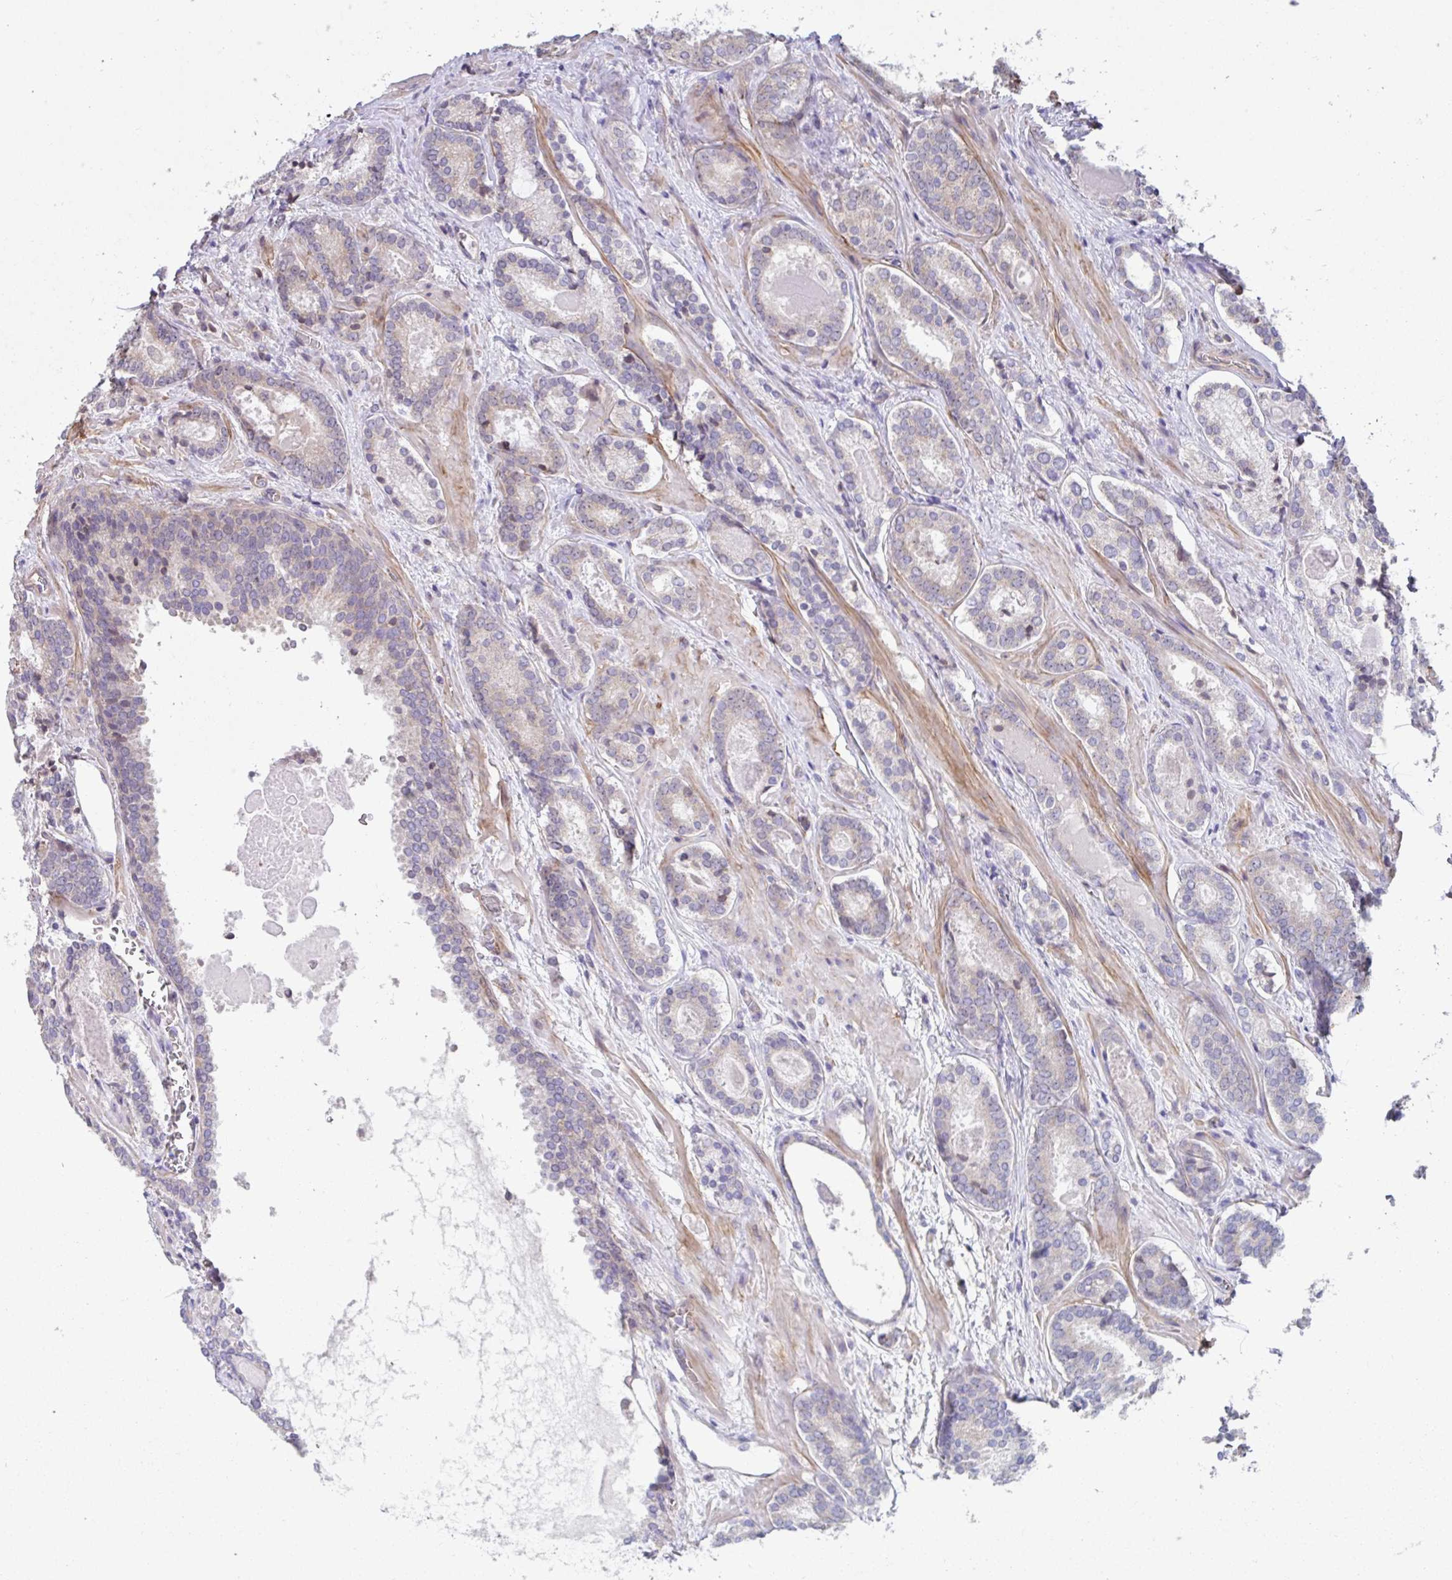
{"staining": {"intensity": "weak", "quantity": "25%-75%", "location": "cytoplasmic/membranous"}, "tissue": "prostate cancer", "cell_type": "Tumor cells", "image_type": "cancer", "snomed": [{"axis": "morphology", "description": "Adenocarcinoma, Low grade"}, {"axis": "topography", "description": "Prostate"}], "caption": "Weak cytoplasmic/membranous protein positivity is identified in about 25%-75% of tumor cells in prostate cancer (adenocarcinoma (low-grade)).", "gene": "NT5C1B", "patient": {"sex": "male", "age": 62}}